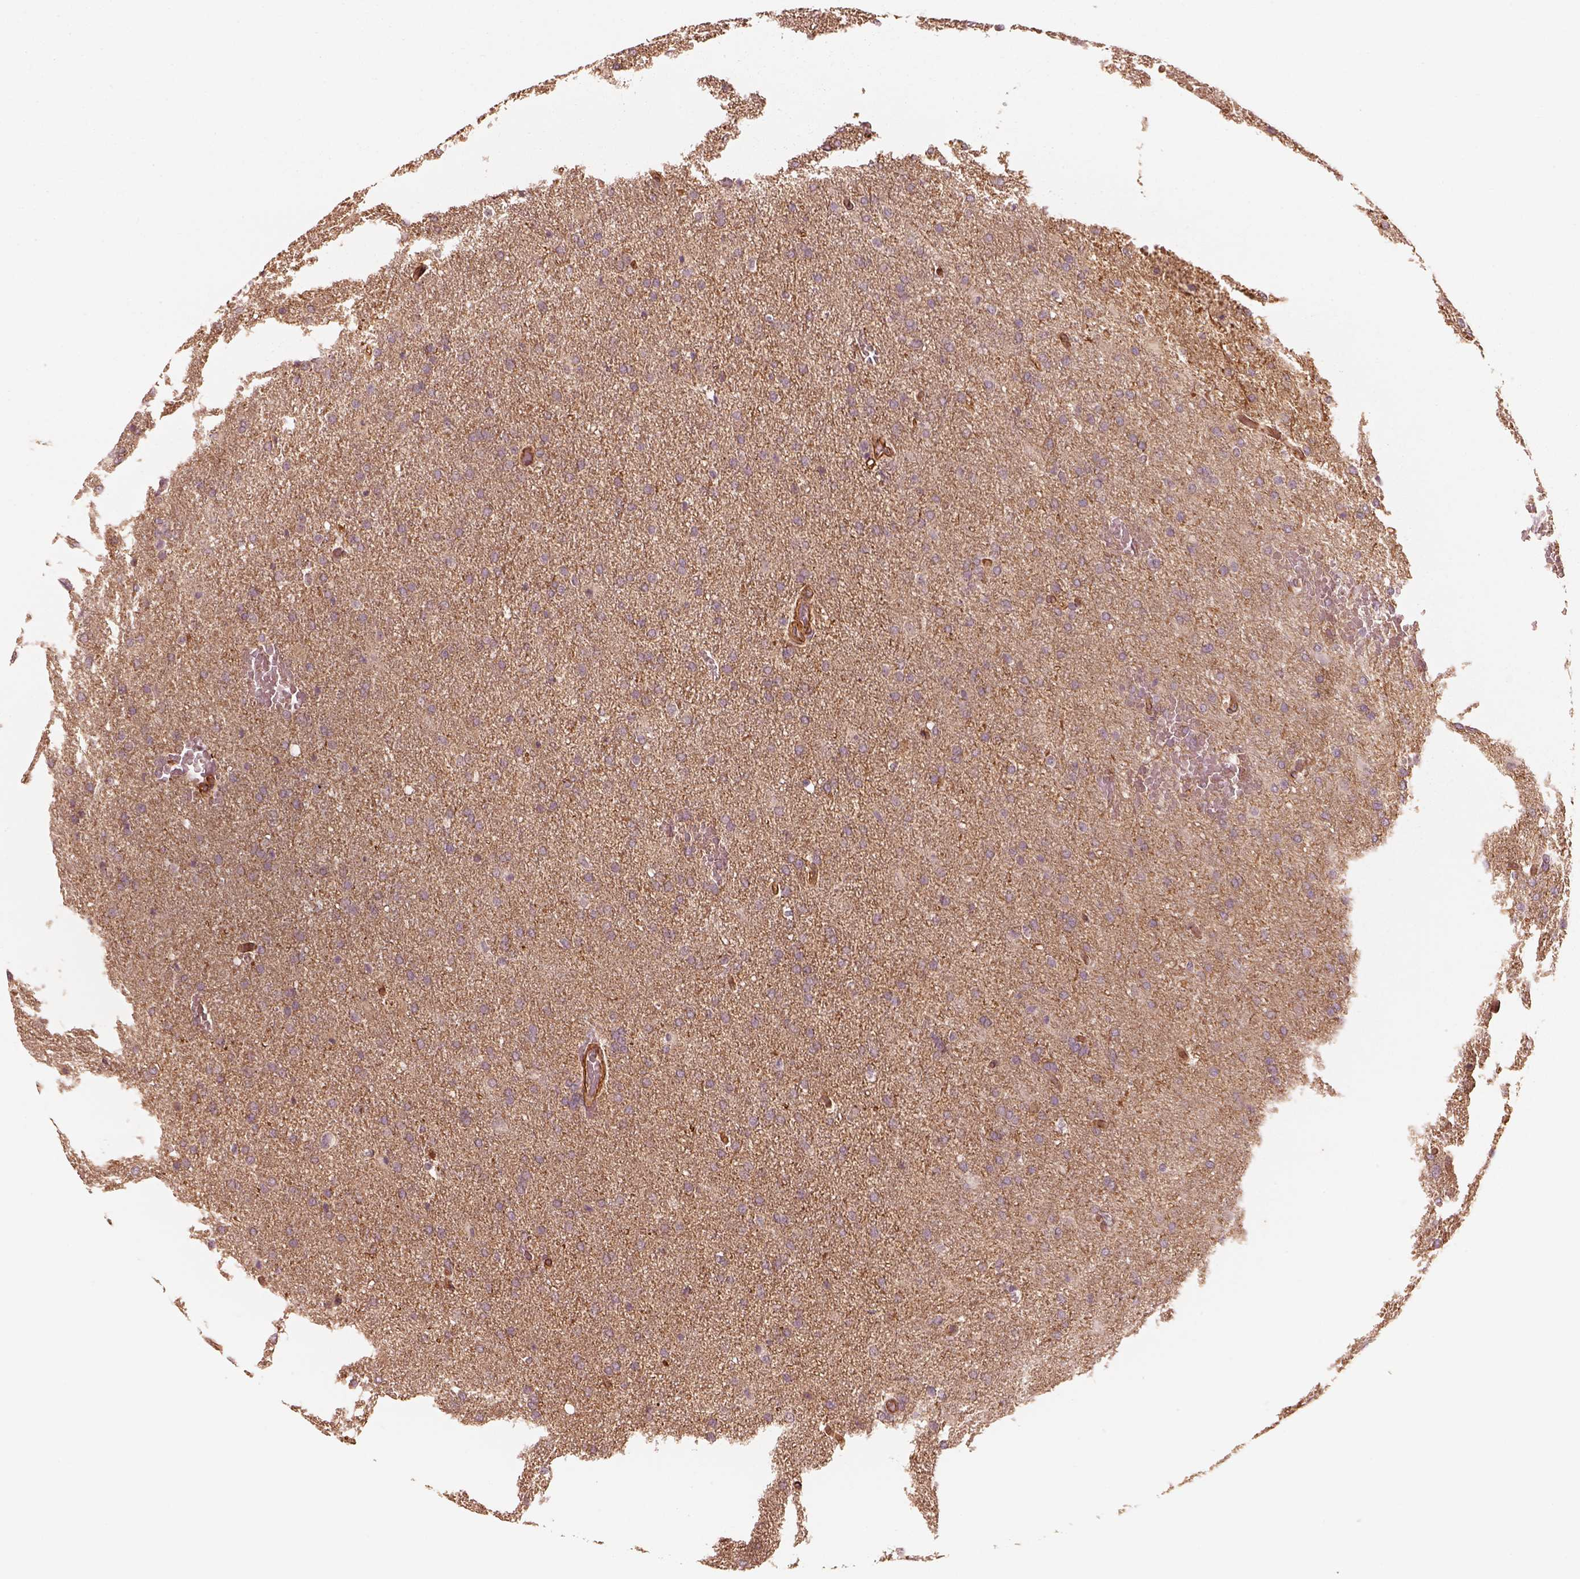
{"staining": {"intensity": "negative", "quantity": "none", "location": "none"}, "tissue": "glioma", "cell_type": "Tumor cells", "image_type": "cancer", "snomed": [{"axis": "morphology", "description": "Glioma, malignant, High grade"}, {"axis": "topography", "description": "Brain"}], "caption": "There is no significant positivity in tumor cells of glioma.", "gene": "CRYM", "patient": {"sex": "male", "age": 68}}